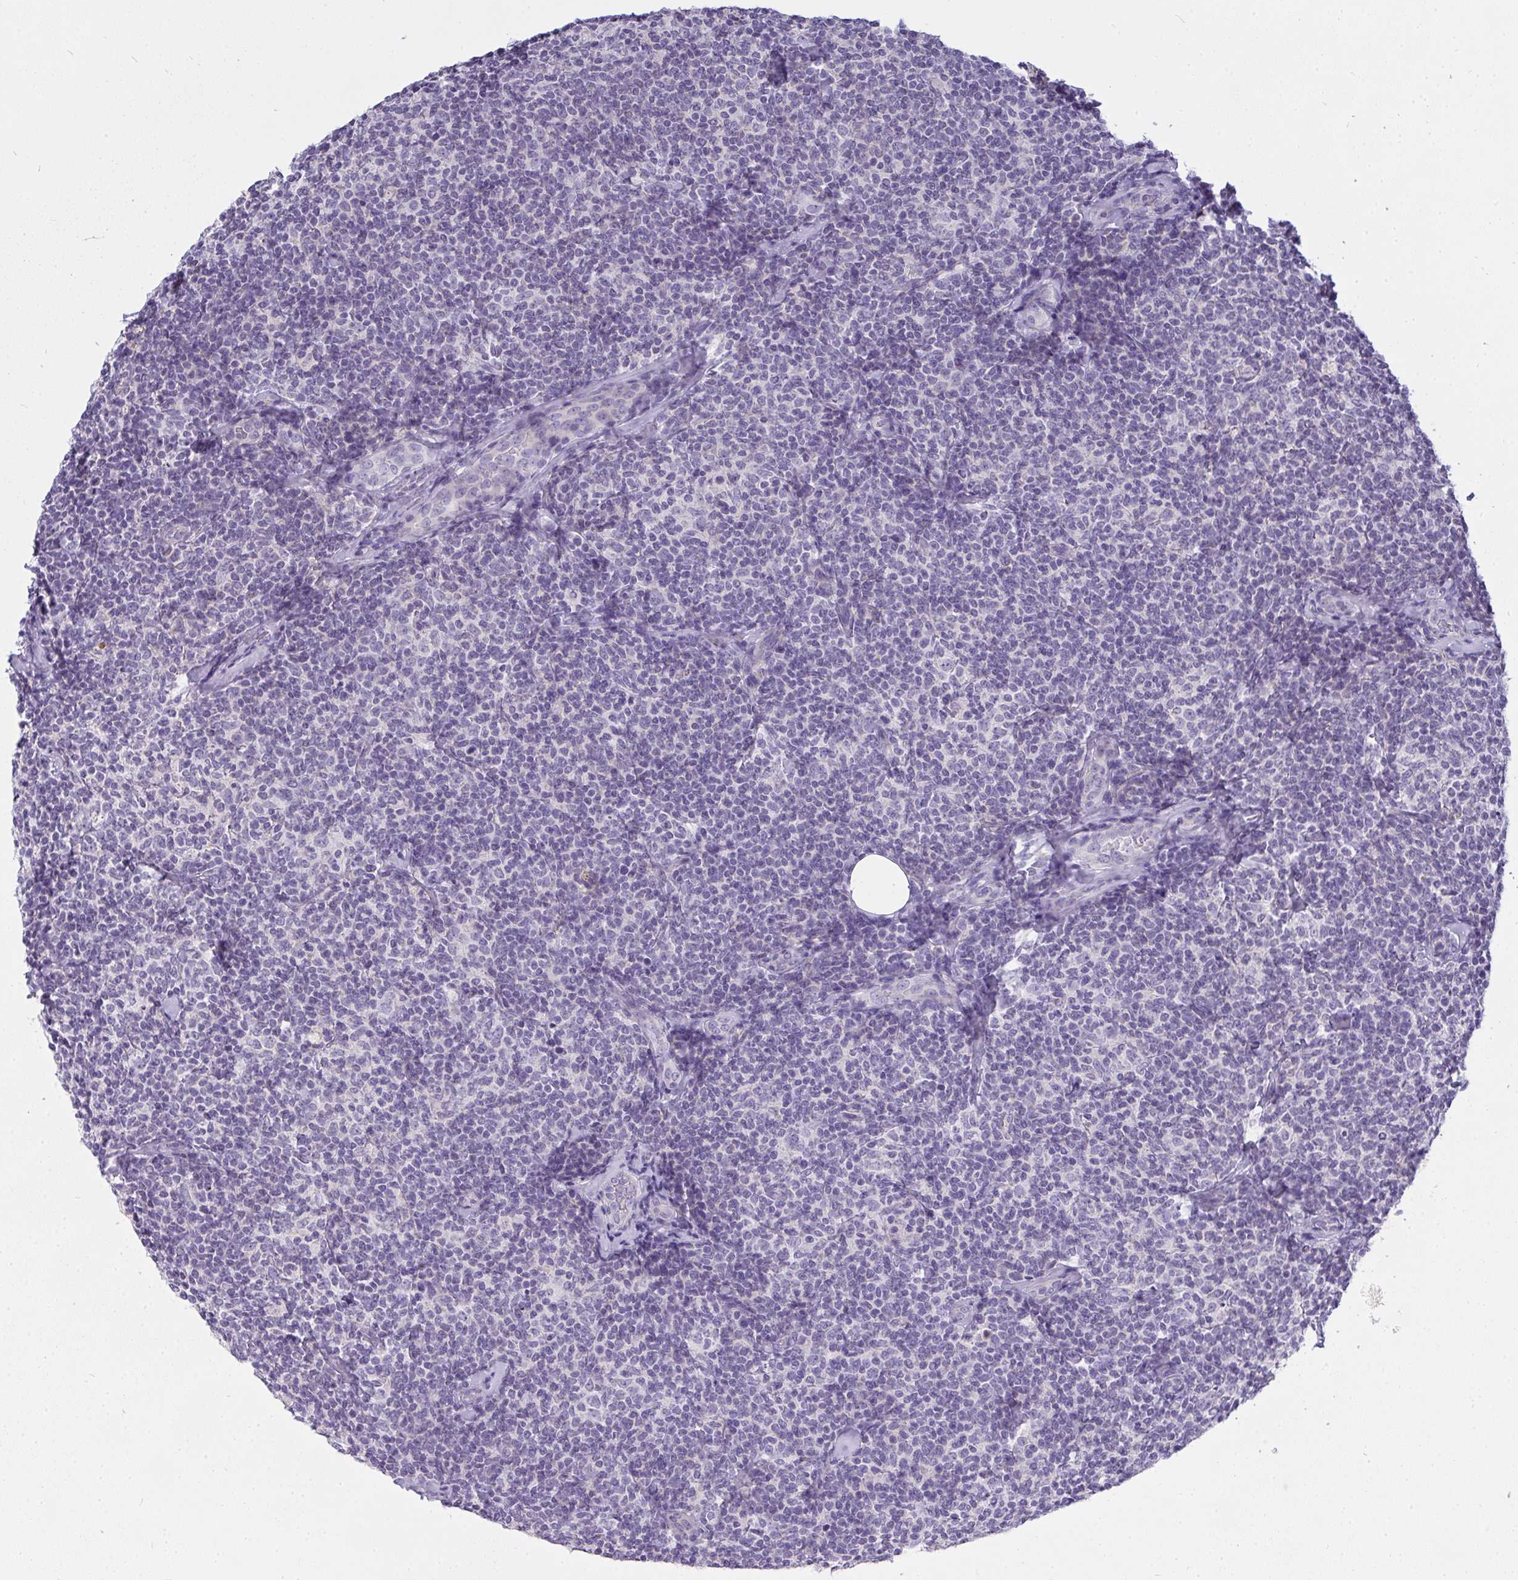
{"staining": {"intensity": "negative", "quantity": "none", "location": "none"}, "tissue": "lymphoma", "cell_type": "Tumor cells", "image_type": "cancer", "snomed": [{"axis": "morphology", "description": "Malignant lymphoma, non-Hodgkin's type, Low grade"}, {"axis": "topography", "description": "Lymph node"}], "caption": "Tumor cells show no significant protein expression in lymphoma. The staining was performed using DAB (3,3'-diaminobenzidine) to visualize the protein expression in brown, while the nuclei were stained in blue with hematoxylin (Magnification: 20x).", "gene": "GSDMB", "patient": {"sex": "female", "age": 56}}